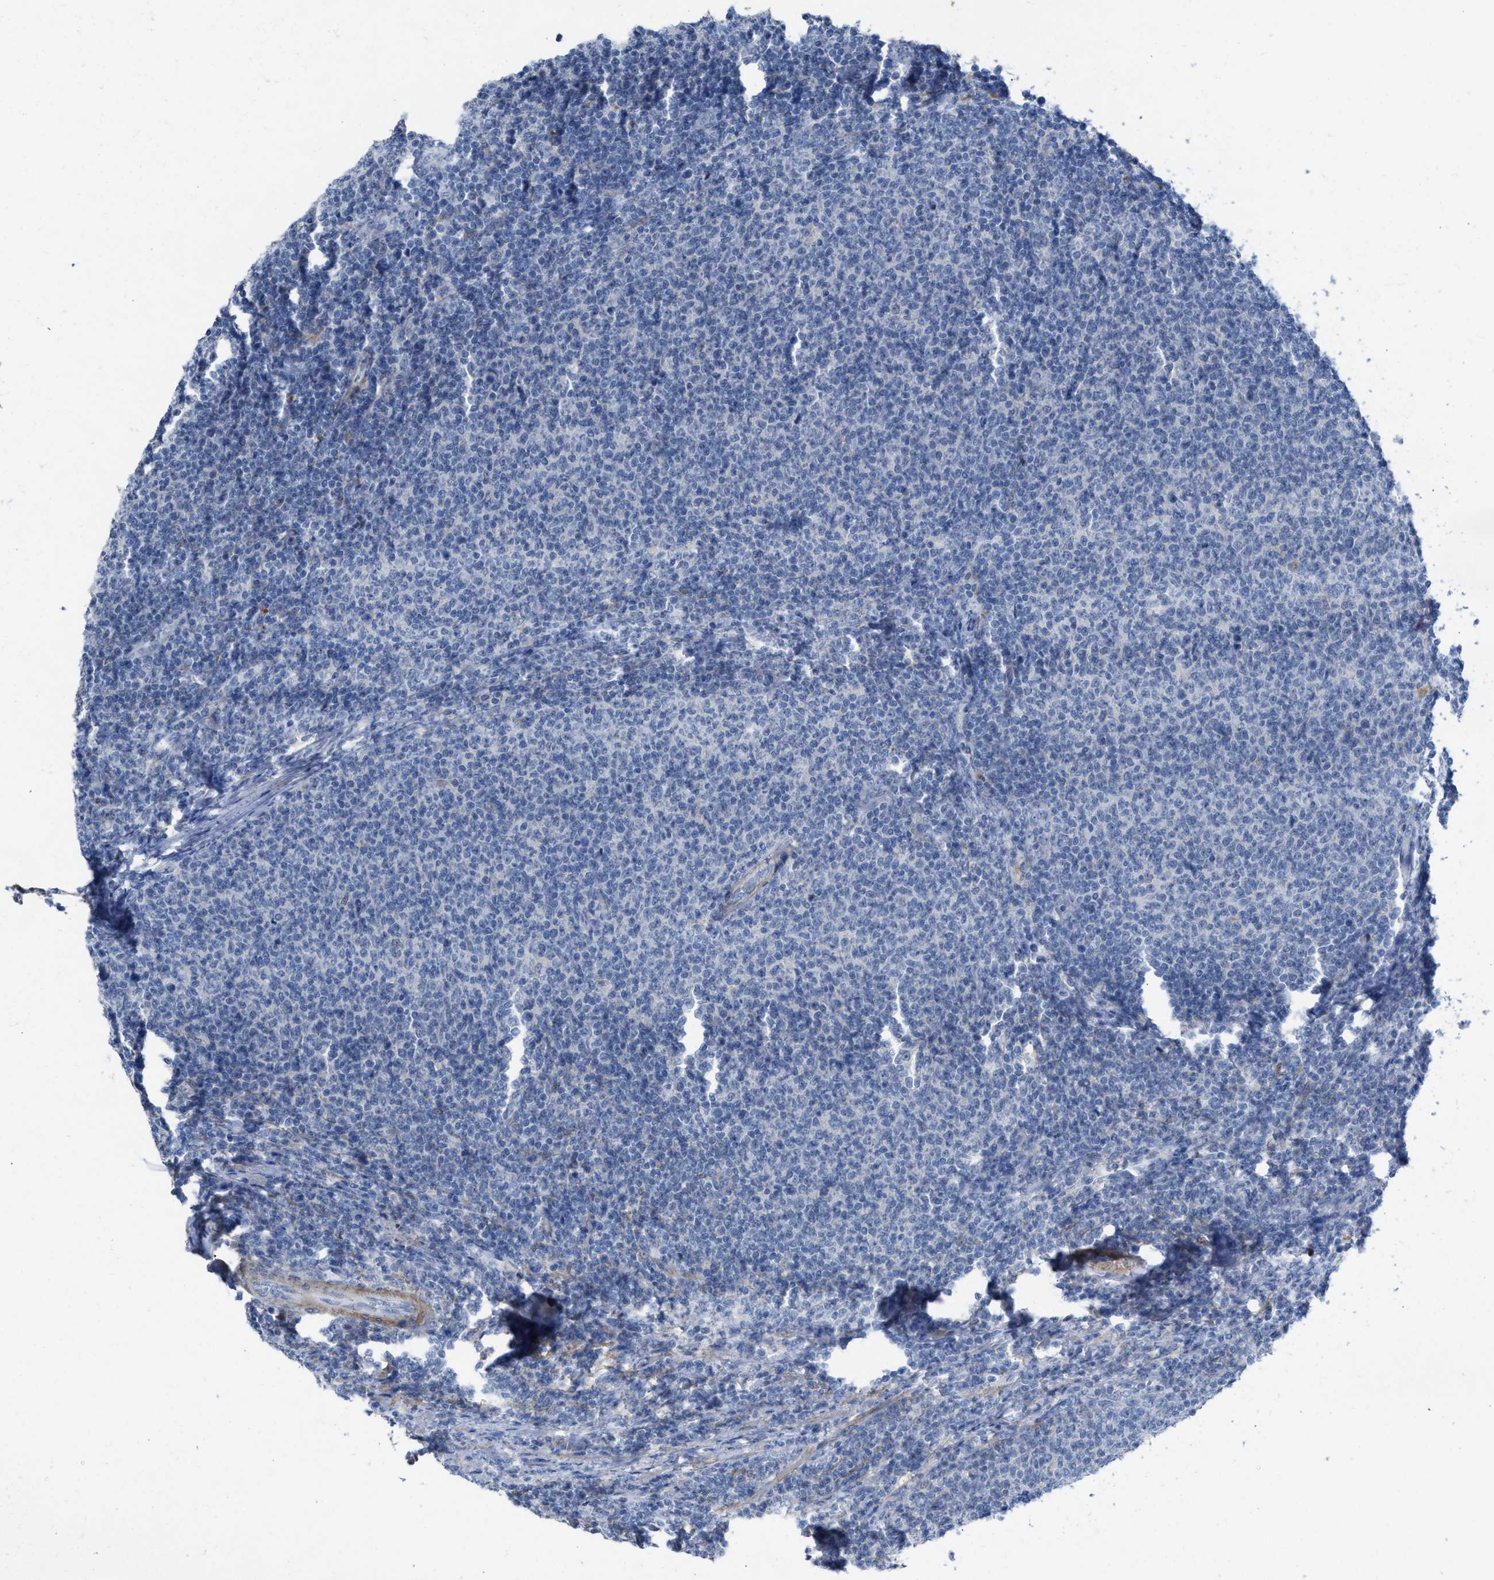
{"staining": {"intensity": "negative", "quantity": "none", "location": "none"}, "tissue": "lymphoma", "cell_type": "Tumor cells", "image_type": "cancer", "snomed": [{"axis": "morphology", "description": "Malignant lymphoma, non-Hodgkin's type, Low grade"}, {"axis": "topography", "description": "Lymph node"}], "caption": "A photomicrograph of human lymphoma is negative for staining in tumor cells. The staining is performed using DAB brown chromogen with nuclei counter-stained in using hematoxylin.", "gene": "ASPA", "patient": {"sex": "male", "age": 66}}